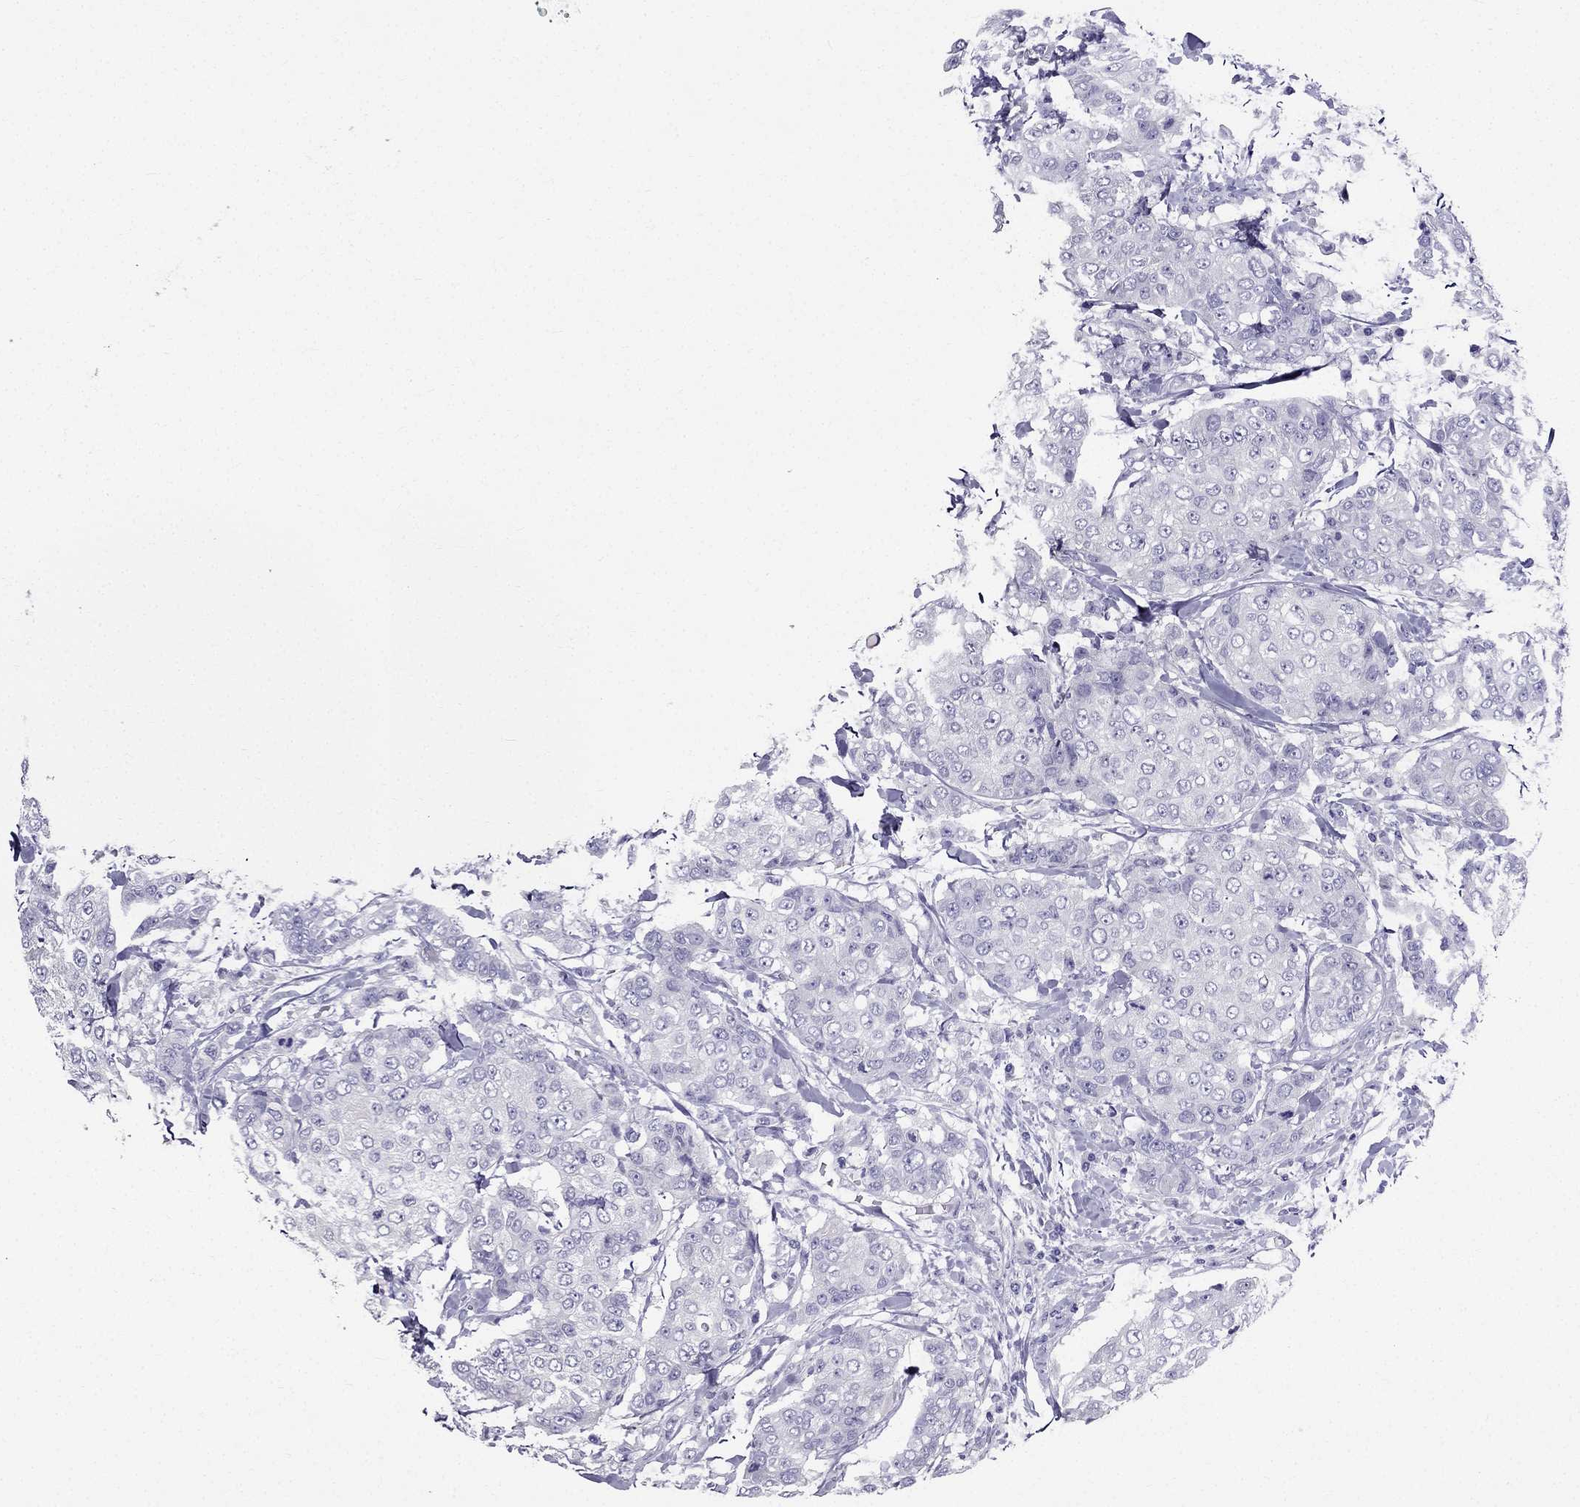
{"staining": {"intensity": "negative", "quantity": "none", "location": "none"}, "tissue": "breast cancer", "cell_type": "Tumor cells", "image_type": "cancer", "snomed": [{"axis": "morphology", "description": "Duct carcinoma"}, {"axis": "topography", "description": "Breast"}], "caption": "Human breast cancer (invasive ductal carcinoma) stained for a protein using IHC demonstrates no staining in tumor cells.", "gene": "ZNF541", "patient": {"sex": "female", "age": 27}}